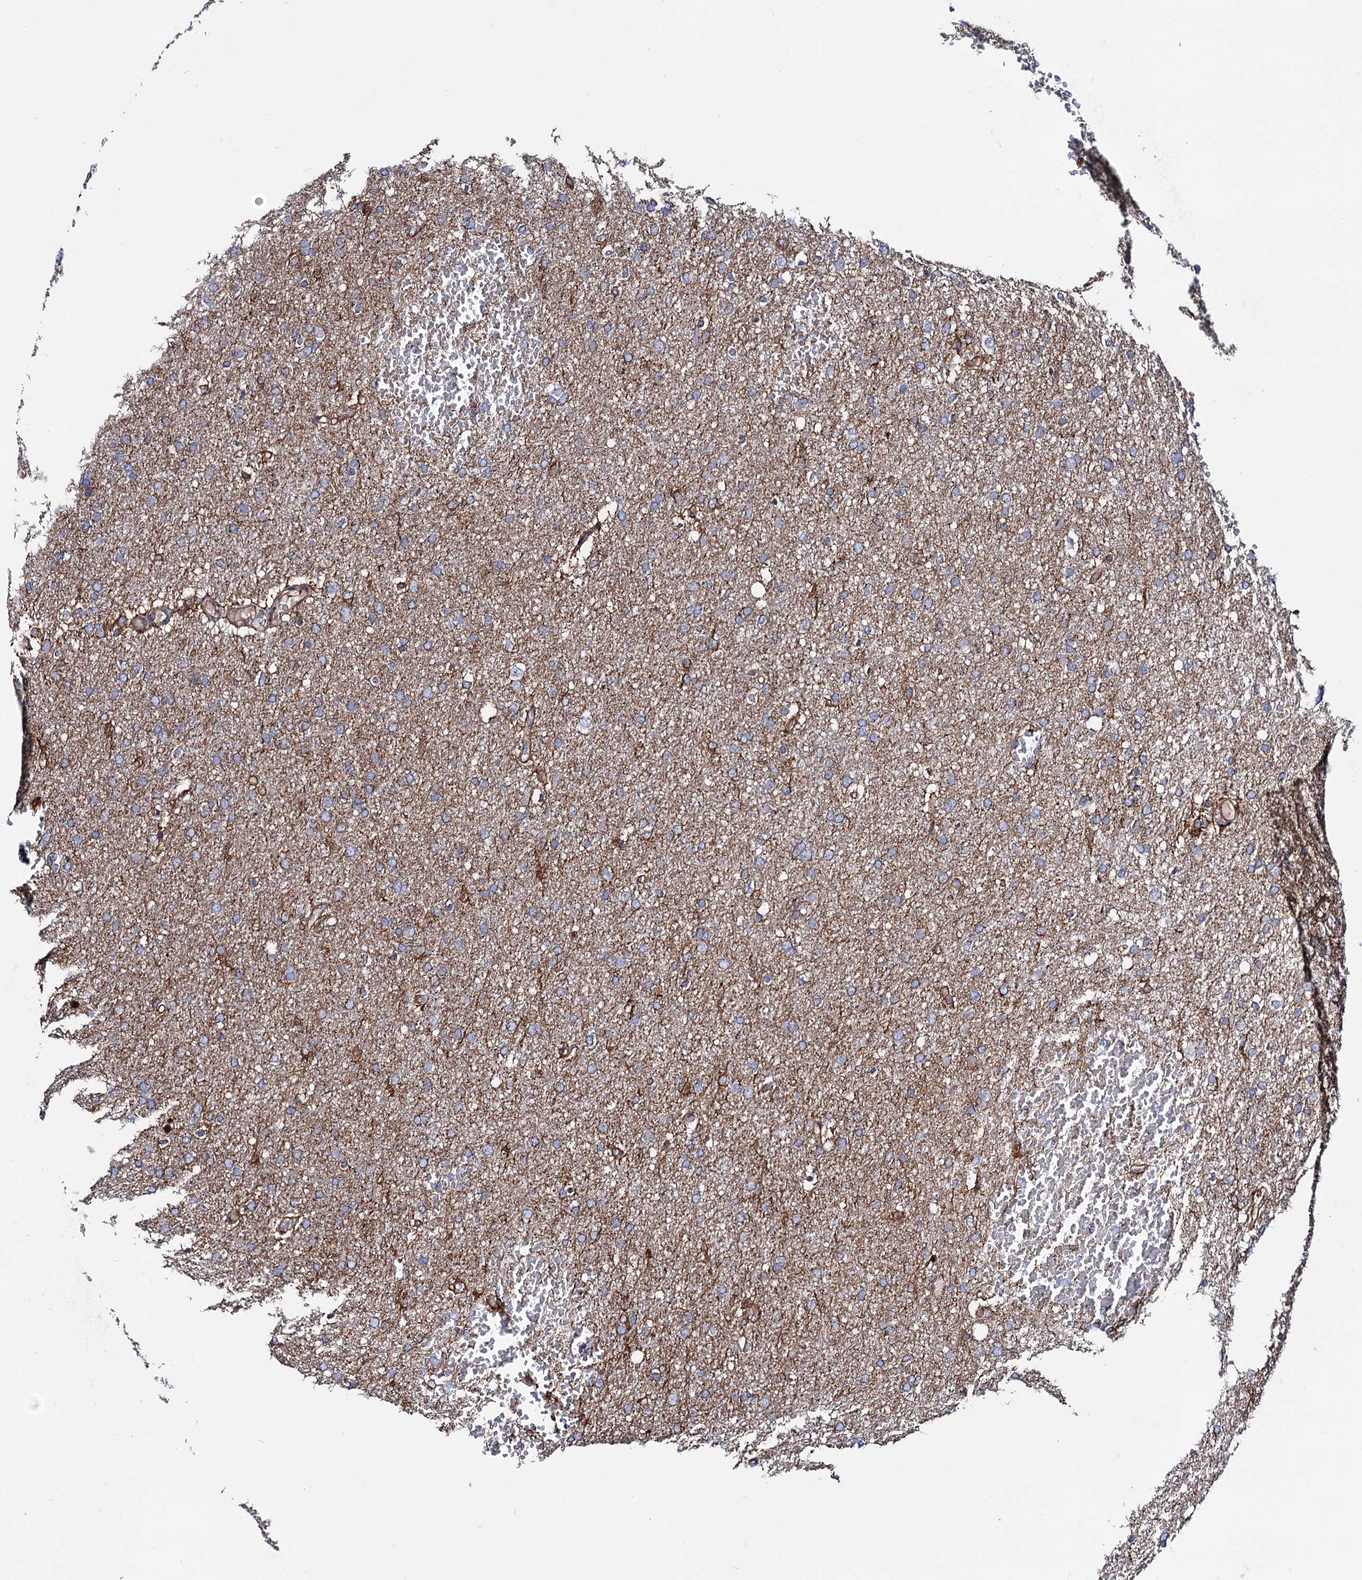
{"staining": {"intensity": "weak", "quantity": ">75%", "location": "cytoplasmic/membranous"}, "tissue": "glioma", "cell_type": "Tumor cells", "image_type": "cancer", "snomed": [{"axis": "morphology", "description": "Glioma, malignant, High grade"}, {"axis": "topography", "description": "Cerebral cortex"}], "caption": "An image of human malignant glioma (high-grade) stained for a protein exhibits weak cytoplasmic/membranous brown staining in tumor cells.", "gene": "DEF6", "patient": {"sex": "female", "age": 36}}